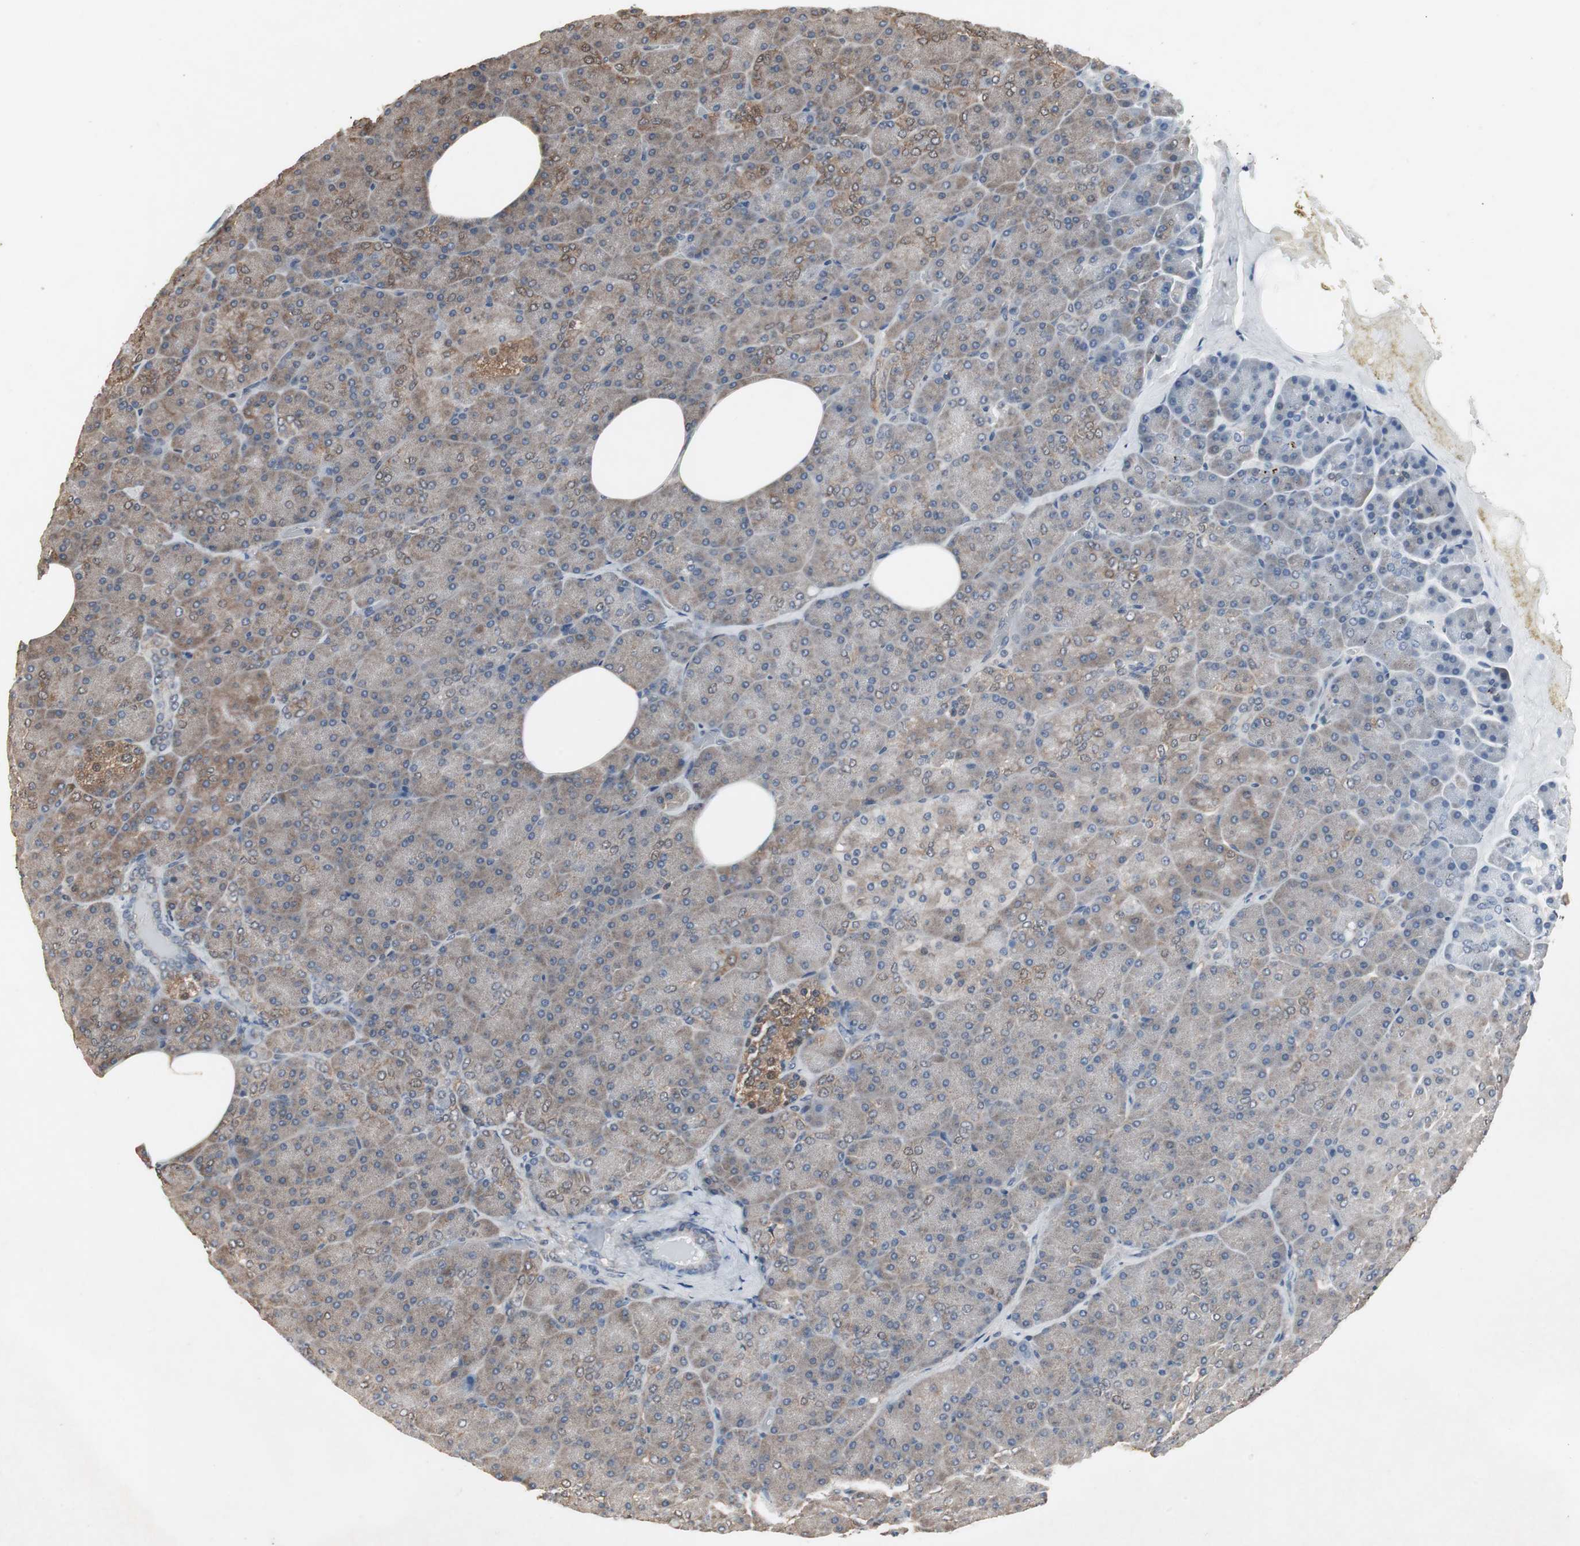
{"staining": {"intensity": "weak", "quantity": ">75%", "location": "cytoplasmic/membranous"}, "tissue": "pancreas", "cell_type": "Exocrine glandular cells", "image_type": "normal", "snomed": [{"axis": "morphology", "description": "Normal tissue, NOS"}, {"axis": "topography", "description": "Pancreas"}], "caption": "Immunohistochemistry photomicrograph of normal human pancreas stained for a protein (brown), which displays low levels of weak cytoplasmic/membranous staining in approximately >75% of exocrine glandular cells.", "gene": "ZSCAN22", "patient": {"sex": "female", "age": 35}}